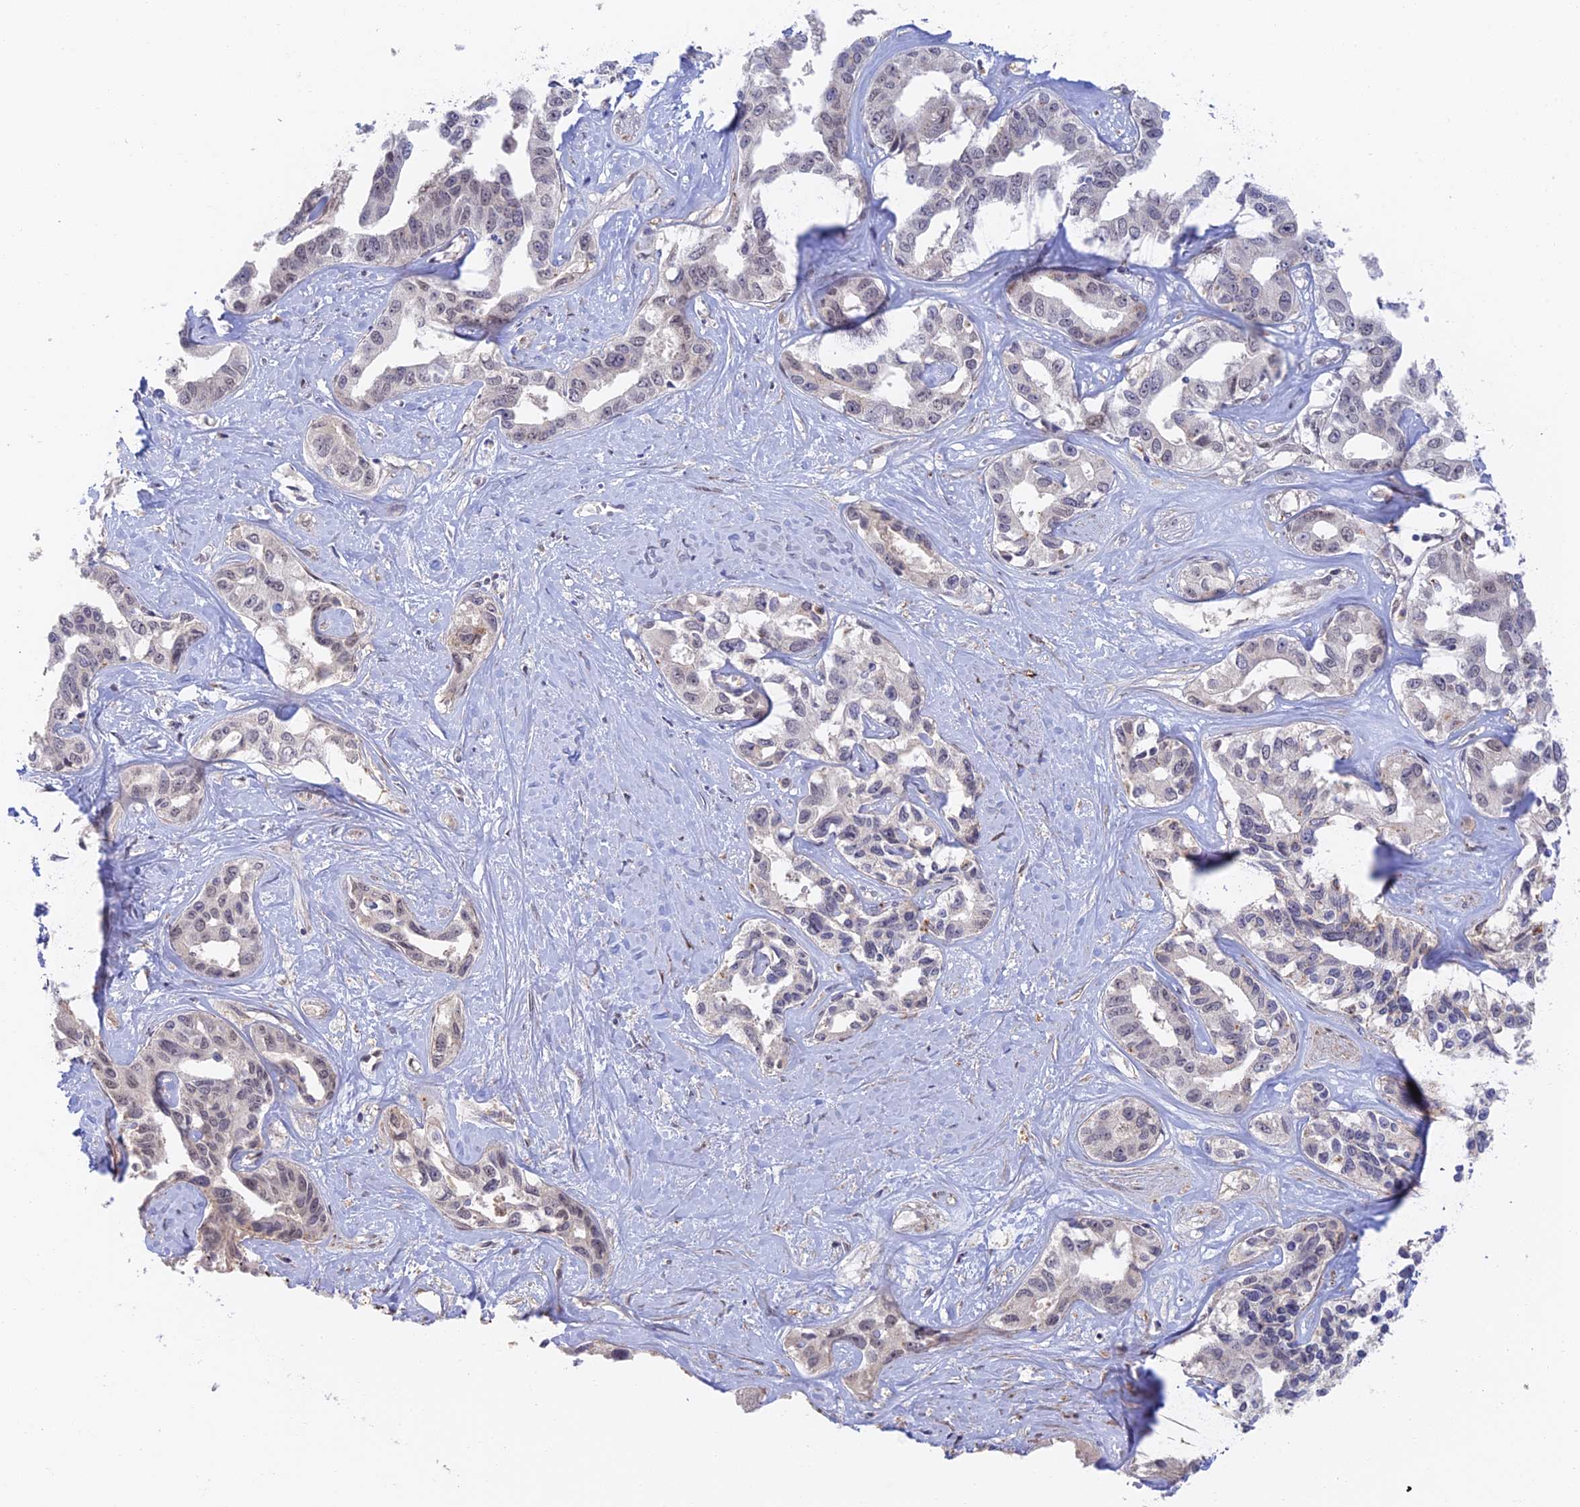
{"staining": {"intensity": "negative", "quantity": "none", "location": "none"}, "tissue": "liver cancer", "cell_type": "Tumor cells", "image_type": "cancer", "snomed": [{"axis": "morphology", "description": "Cholangiocarcinoma"}, {"axis": "topography", "description": "Liver"}], "caption": "This is an IHC photomicrograph of human liver cancer. There is no expression in tumor cells.", "gene": "ZUP1", "patient": {"sex": "male", "age": 59}}